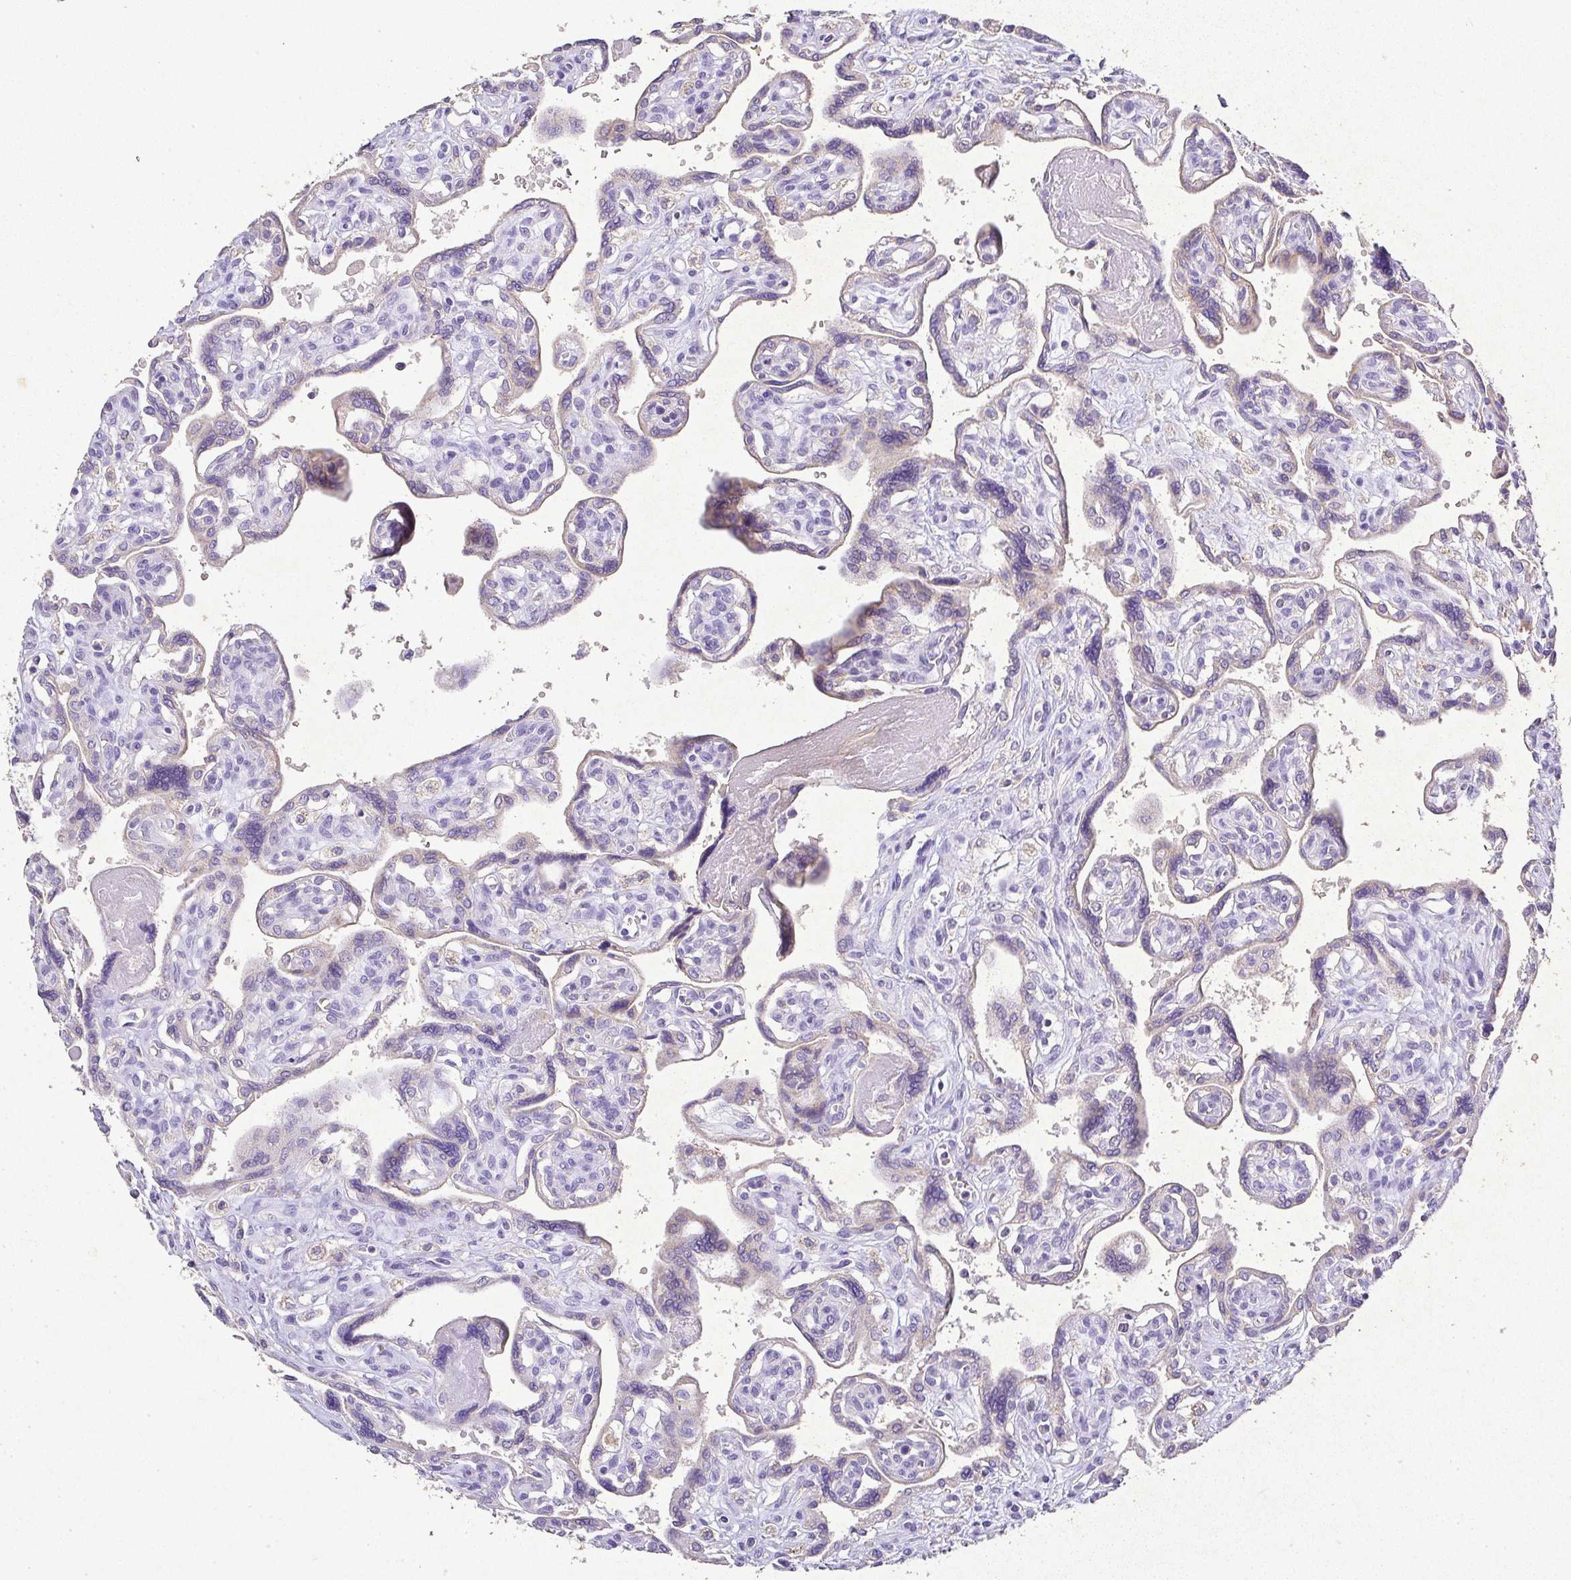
{"staining": {"intensity": "negative", "quantity": "none", "location": "none"}, "tissue": "placenta", "cell_type": "Trophoblastic cells", "image_type": "normal", "snomed": [{"axis": "morphology", "description": "Normal tissue, NOS"}, {"axis": "topography", "description": "Placenta"}], "caption": "Protein analysis of unremarkable placenta reveals no significant positivity in trophoblastic cells. (Brightfield microscopy of DAB immunohistochemistry at high magnification).", "gene": "RPS2", "patient": {"sex": "female", "age": 39}}